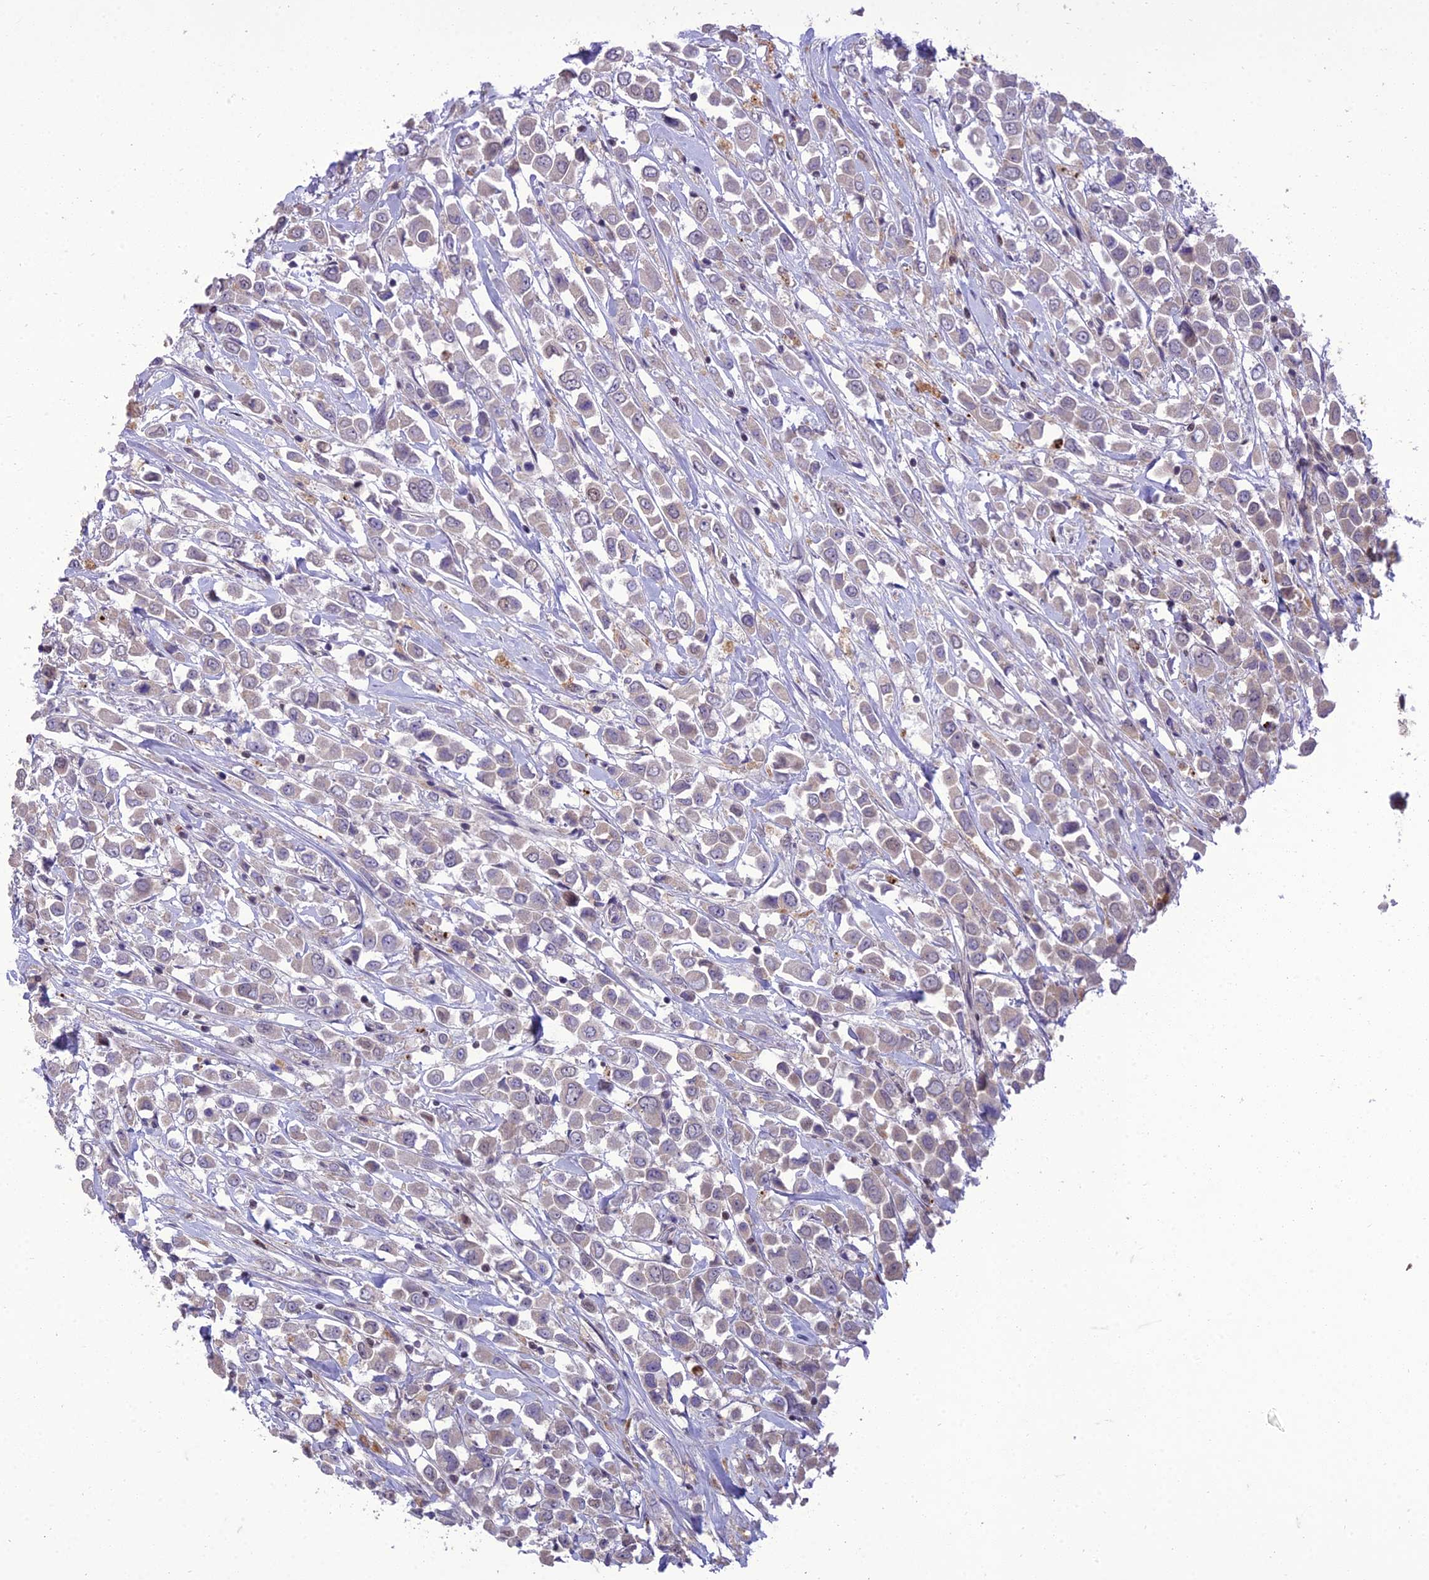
{"staining": {"intensity": "negative", "quantity": "none", "location": "none"}, "tissue": "breast cancer", "cell_type": "Tumor cells", "image_type": "cancer", "snomed": [{"axis": "morphology", "description": "Duct carcinoma"}, {"axis": "topography", "description": "Breast"}], "caption": "Immunohistochemistry (IHC) photomicrograph of breast cancer stained for a protein (brown), which displays no staining in tumor cells.", "gene": "RANBP3", "patient": {"sex": "female", "age": 61}}